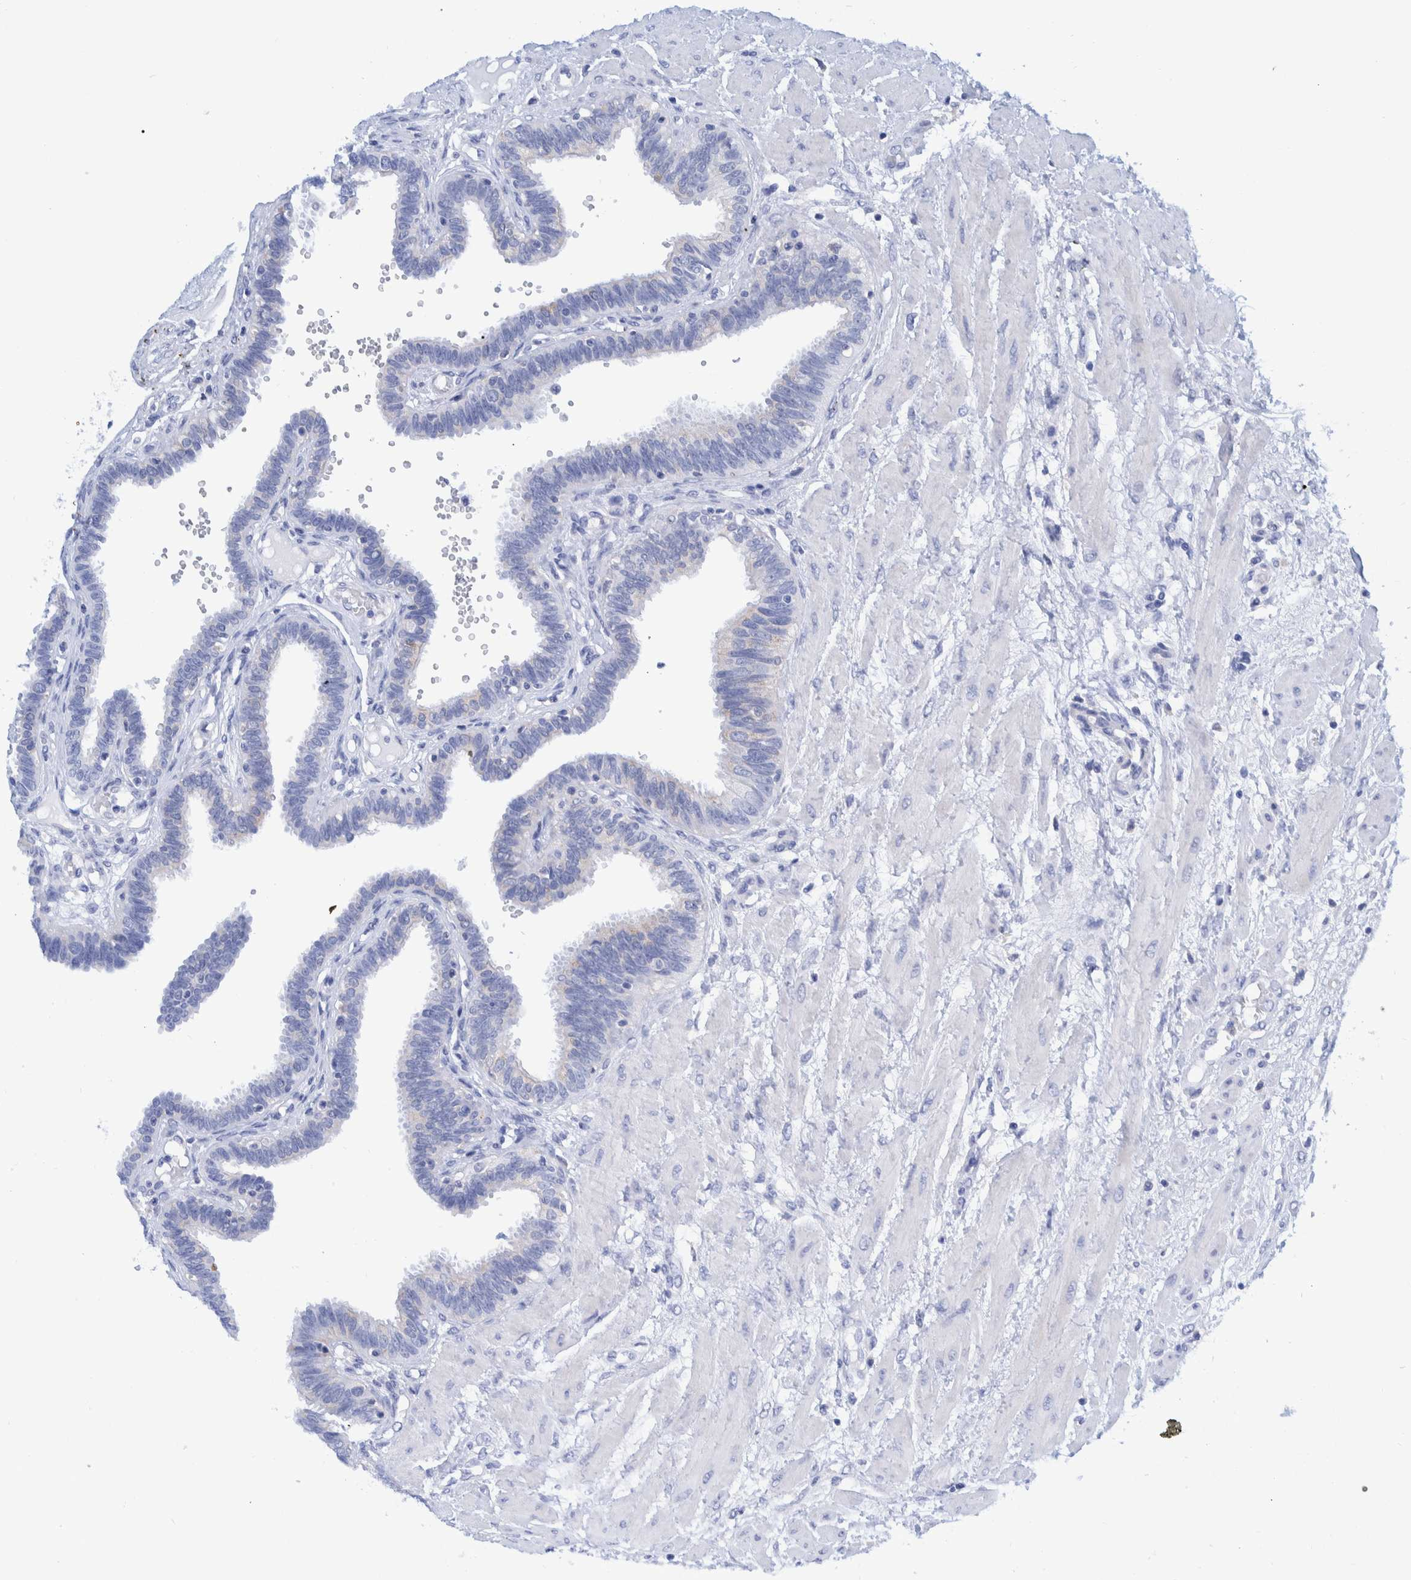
{"staining": {"intensity": "negative", "quantity": "none", "location": "none"}, "tissue": "fallopian tube", "cell_type": "Glandular cells", "image_type": "normal", "snomed": [{"axis": "morphology", "description": "Normal tissue, NOS"}, {"axis": "topography", "description": "Fallopian tube"}], "caption": "Fallopian tube stained for a protein using immunohistochemistry exhibits no staining glandular cells.", "gene": "KRT14", "patient": {"sex": "female", "age": 32}}